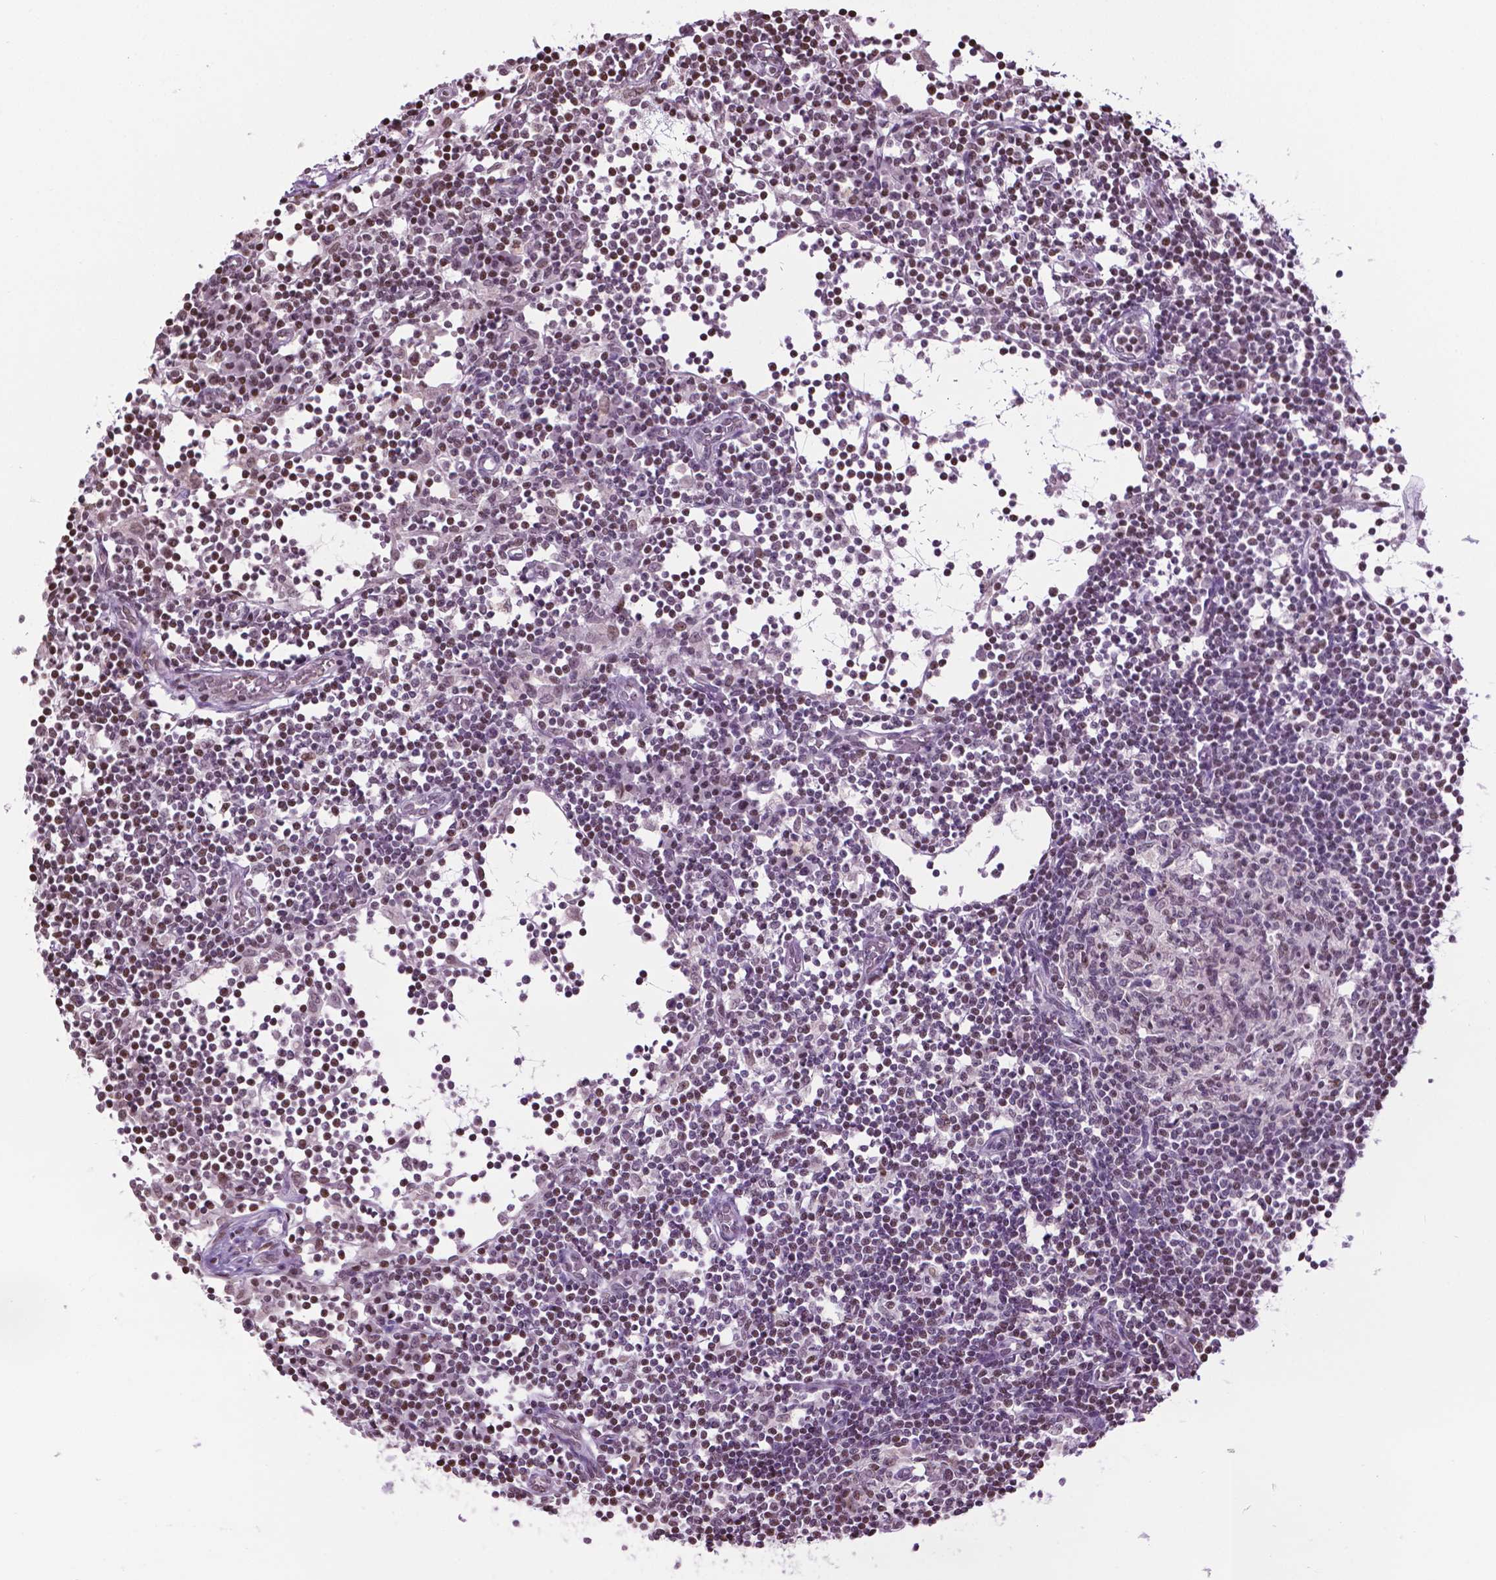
{"staining": {"intensity": "negative", "quantity": "none", "location": "none"}, "tissue": "lymph node", "cell_type": "Germinal center cells", "image_type": "normal", "snomed": [{"axis": "morphology", "description": "Normal tissue, NOS"}, {"axis": "topography", "description": "Lymph node"}], "caption": "Image shows no protein staining in germinal center cells of benign lymph node. (Immunohistochemistry, brightfield microscopy, high magnification).", "gene": "COL23A1", "patient": {"sex": "female", "age": 72}}